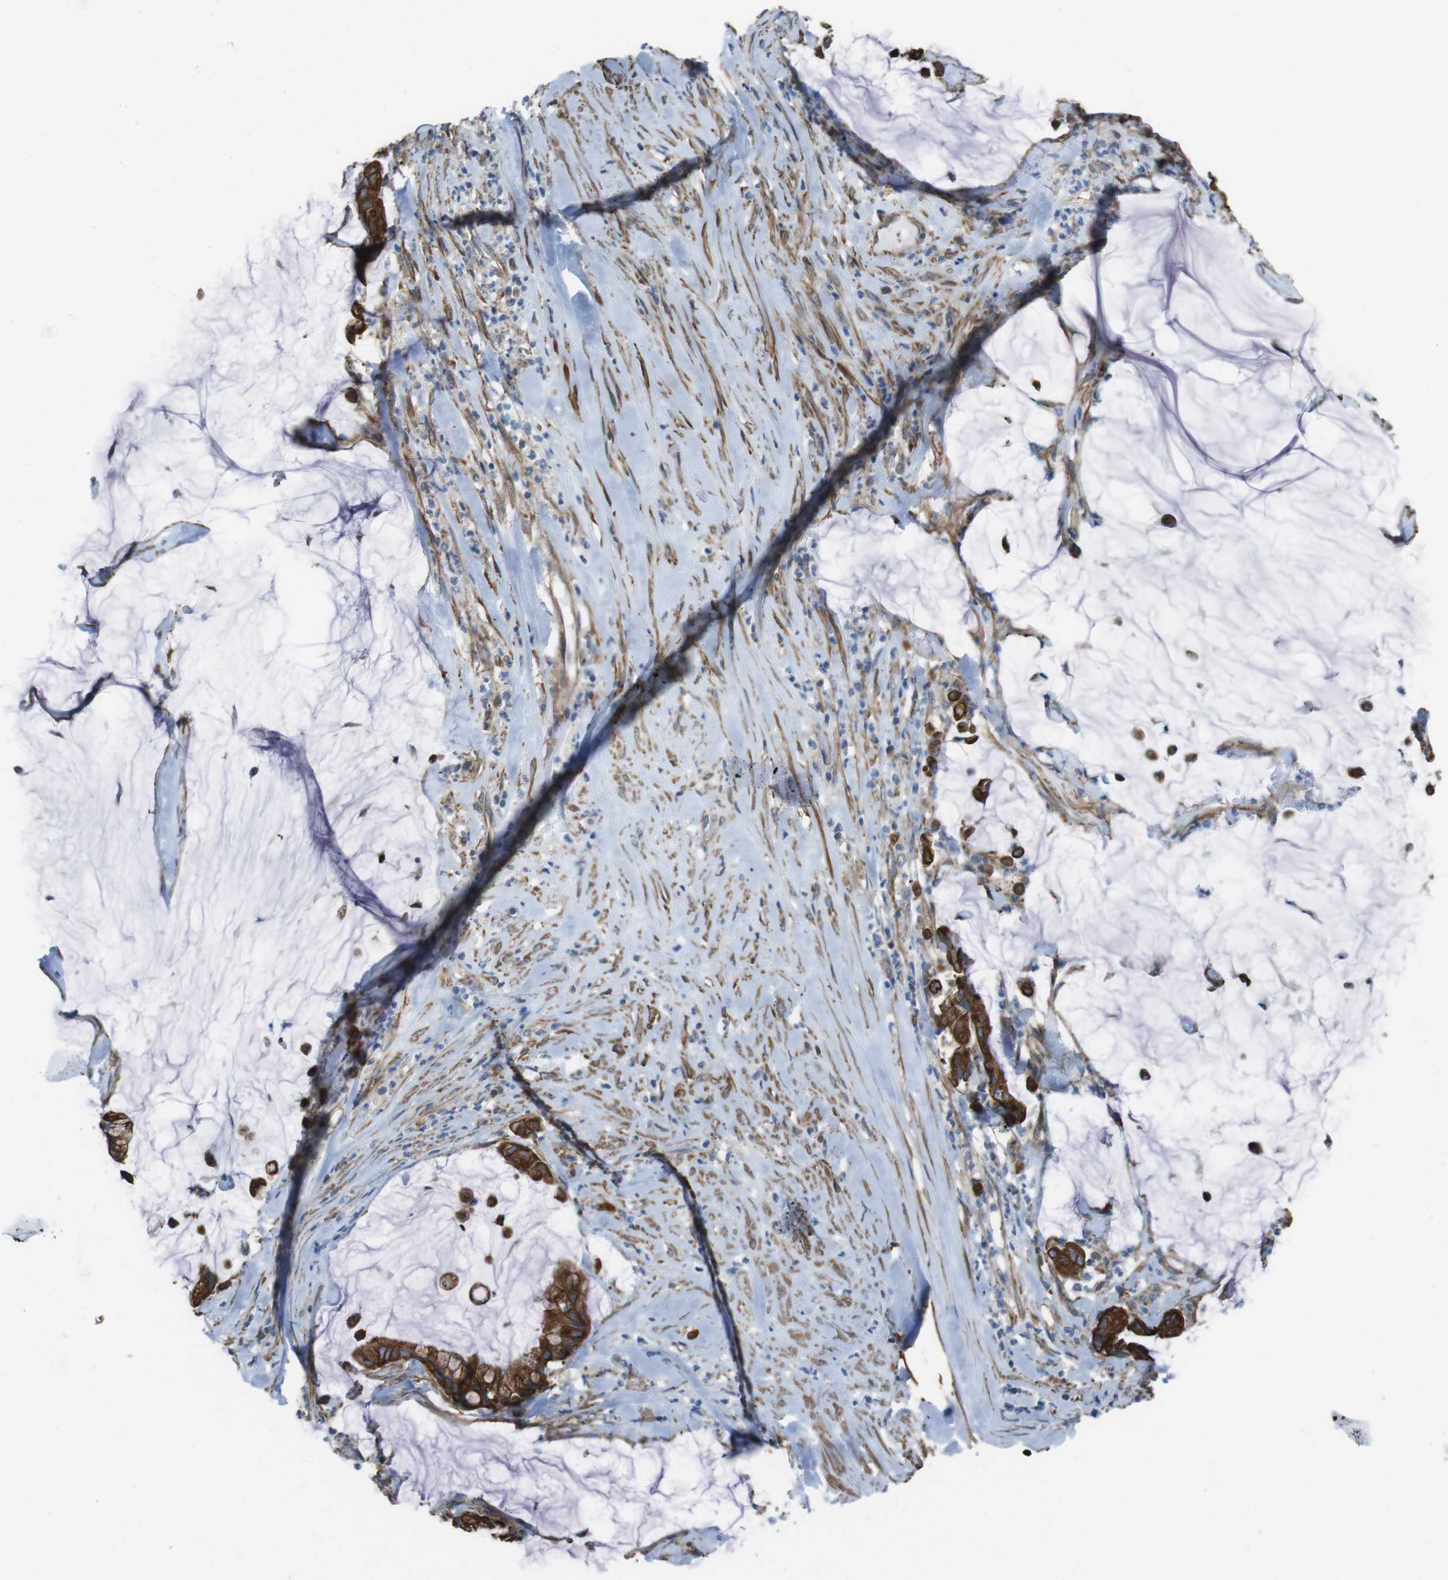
{"staining": {"intensity": "strong", "quantity": ">75%", "location": "cytoplasmic/membranous"}, "tissue": "pancreatic cancer", "cell_type": "Tumor cells", "image_type": "cancer", "snomed": [{"axis": "morphology", "description": "Adenocarcinoma, NOS"}, {"axis": "topography", "description": "Pancreas"}], "caption": "A high amount of strong cytoplasmic/membranous positivity is seen in about >75% of tumor cells in adenocarcinoma (pancreatic) tissue.", "gene": "FAM174B", "patient": {"sex": "male", "age": 41}}